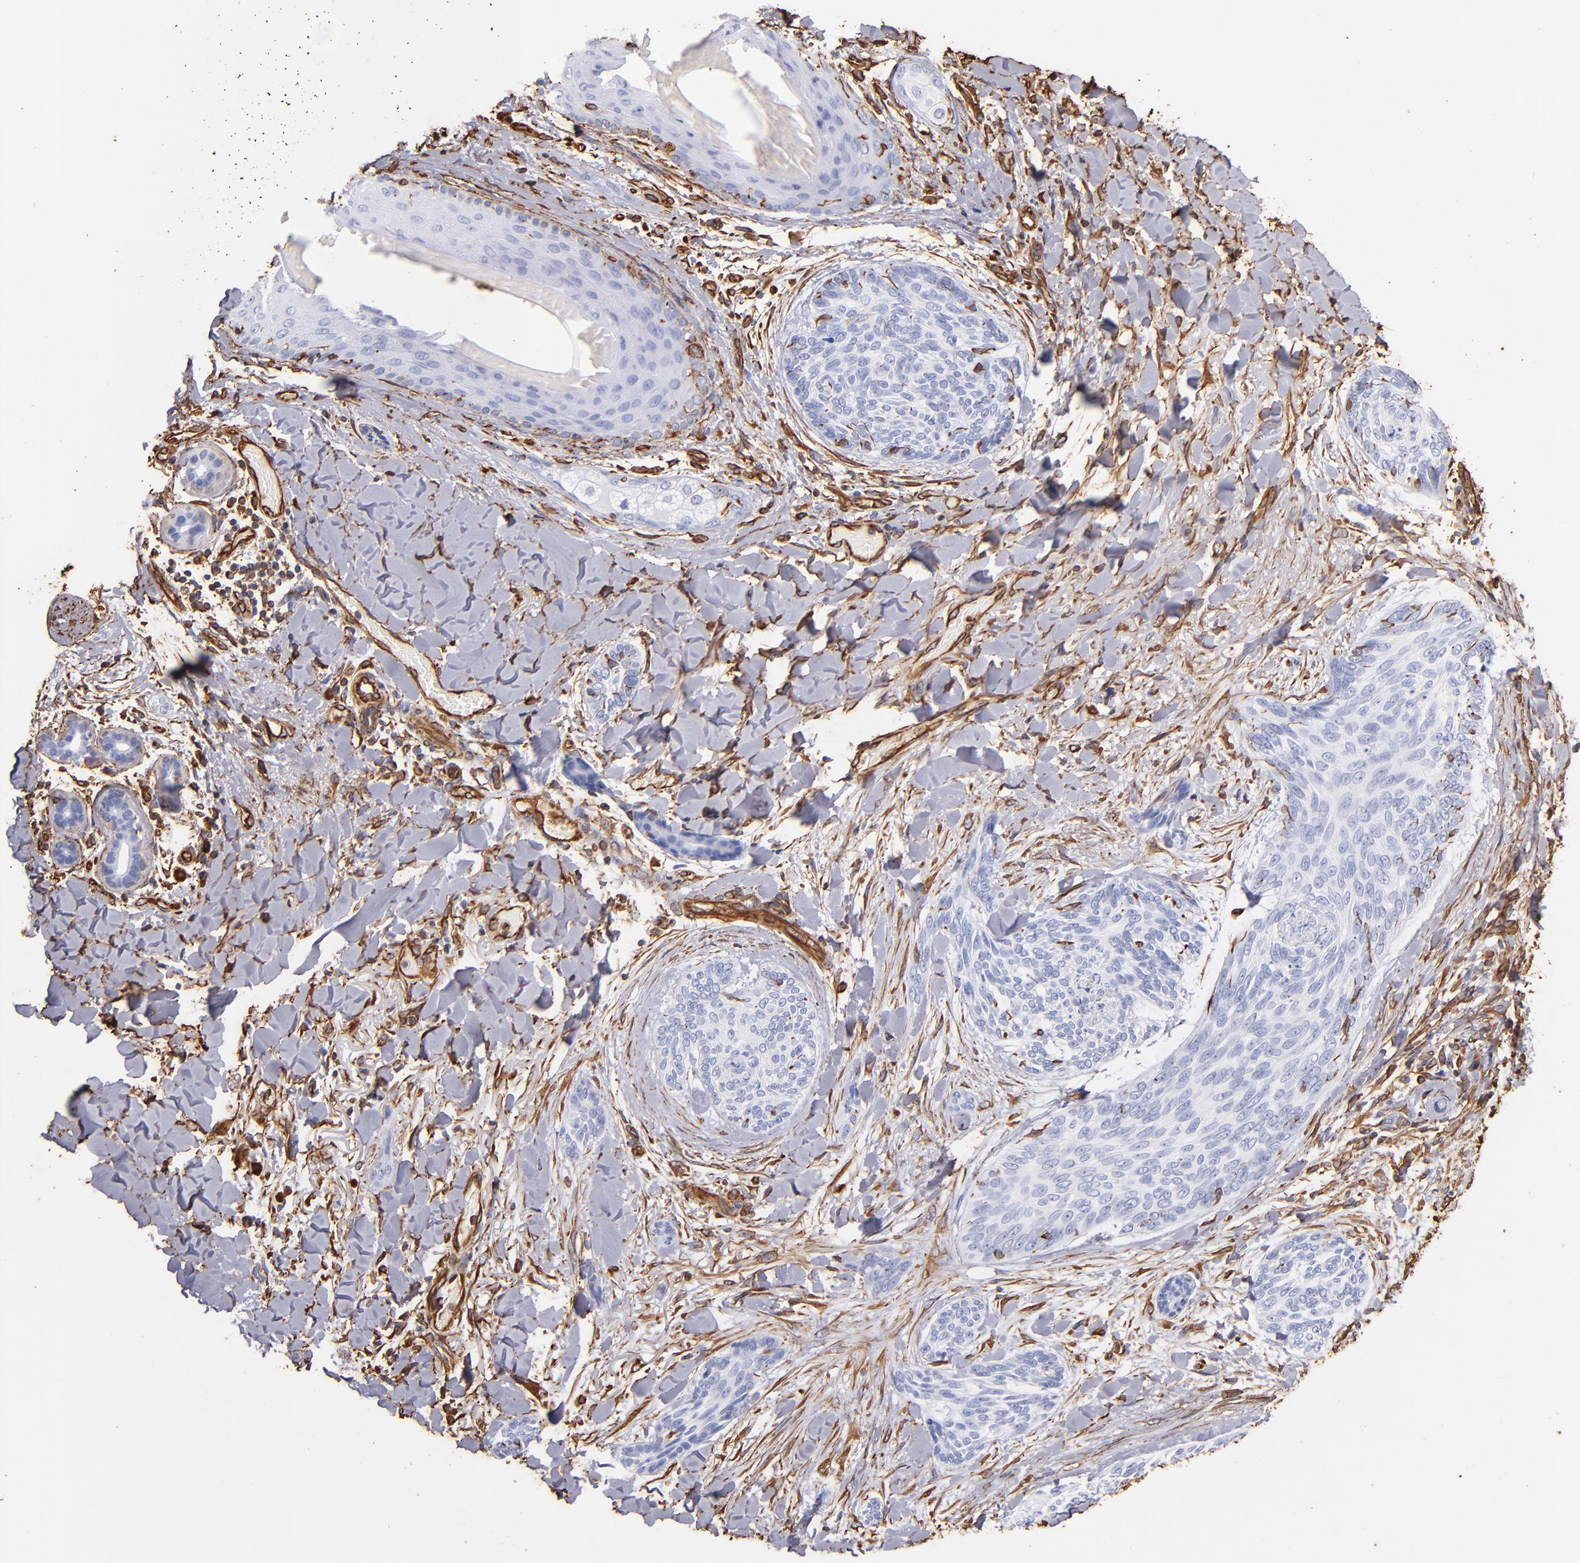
{"staining": {"intensity": "negative", "quantity": "none", "location": "none"}, "tissue": "skin cancer", "cell_type": "Tumor cells", "image_type": "cancer", "snomed": [{"axis": "morphology", "description": "Normal tissue, NOS"}, {"axis": "morphology", "description": "Basal cell carcinoma"}, {"axis": "topography", "description": "Skin"}], "caption": "The micrograph displays no significant staining in tumor cells of skin cancer (basal cell carcinoma). (IHC, brightfield microscopy, high magnification).", "gene": "VIM", "patient": {"sex": "female", "age": 71}}